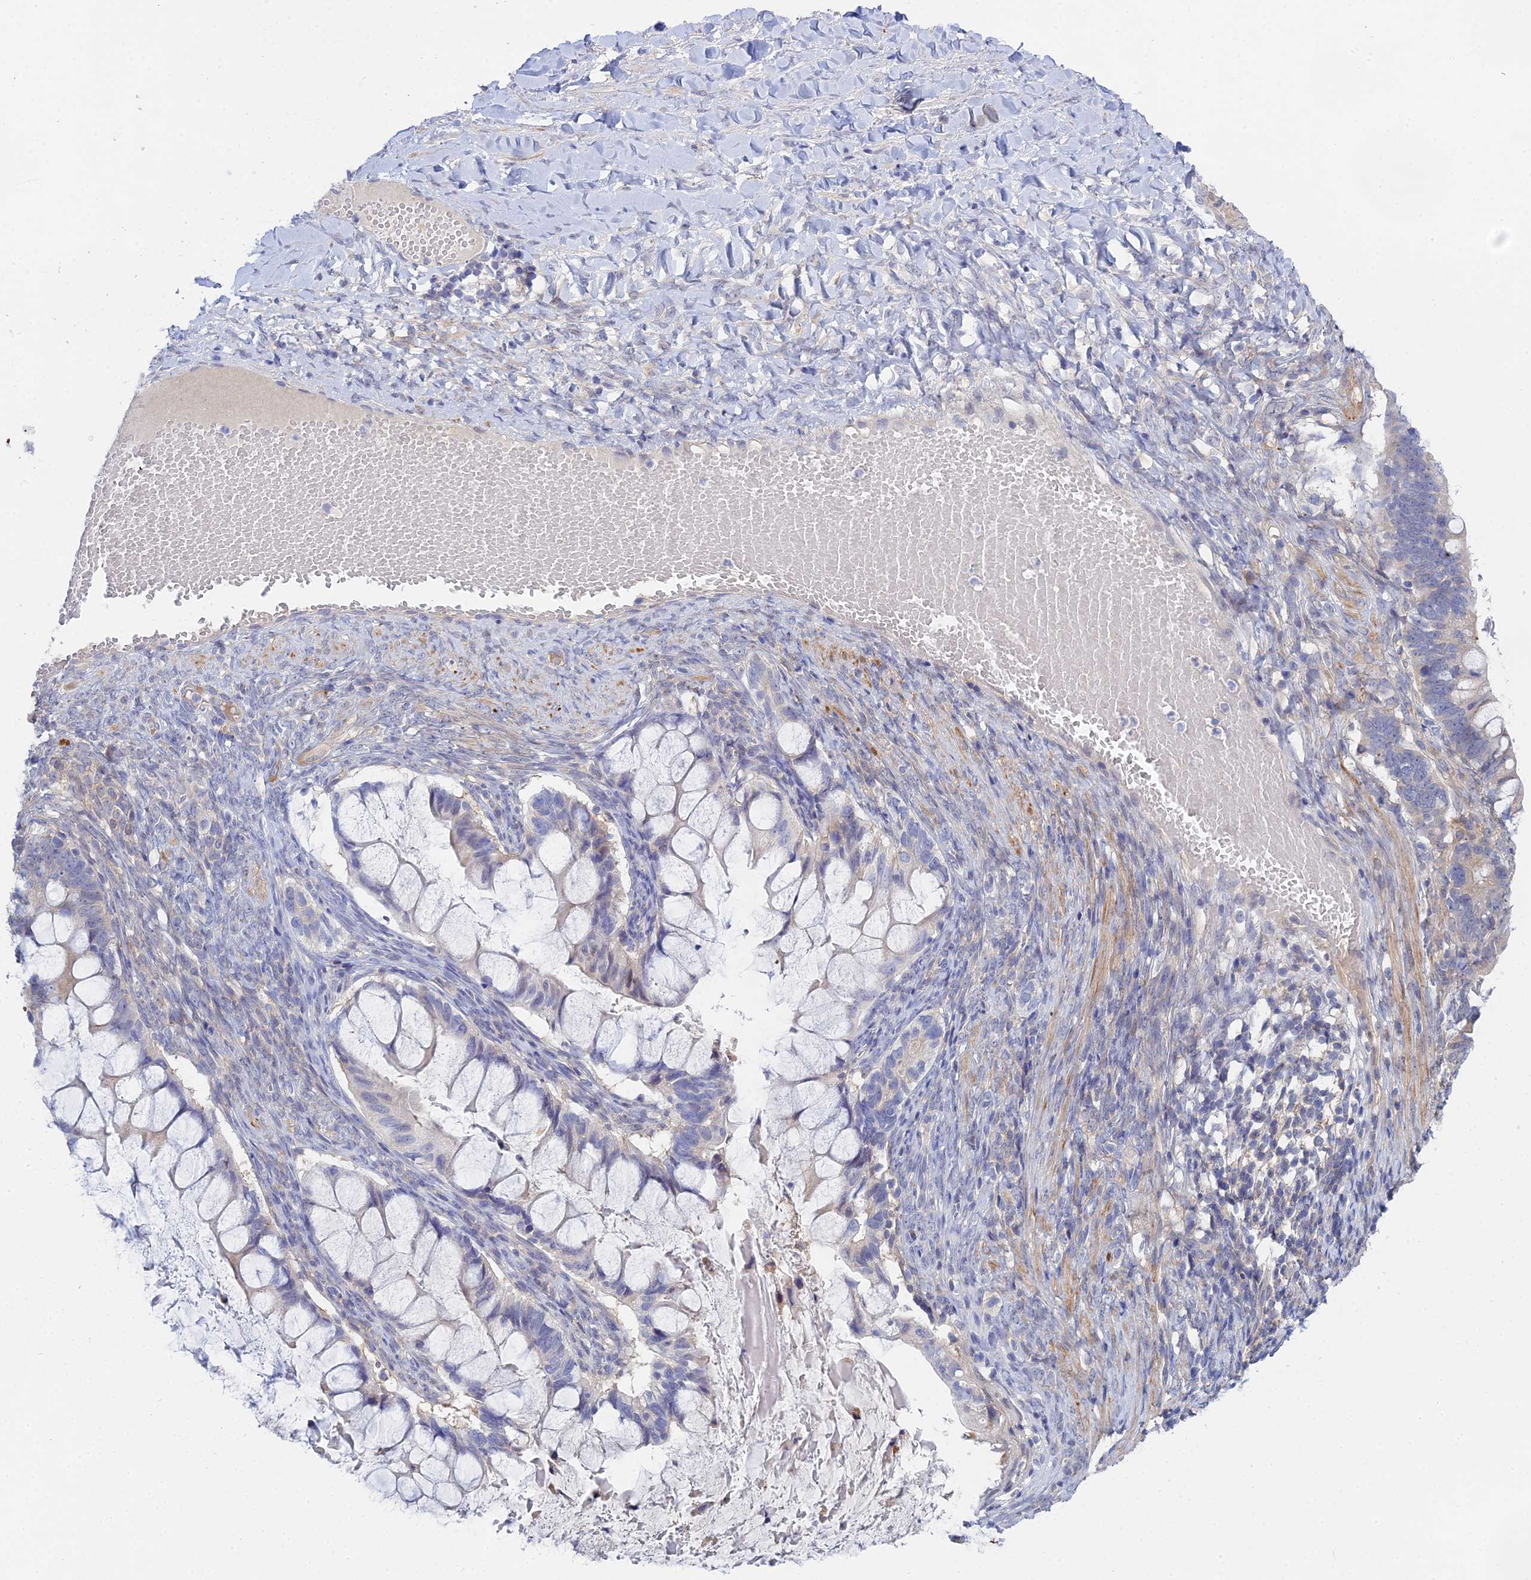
{"staining": {"intensity": "negative", "quantity": "none", "location": "none"}, "tissue": "ovarian cancer", "cell_type": "Tumor cells", "image_type": "cancer", "snomed": [{"axis": "morphology", "description": "Cystadenocarcinoma, mucinous, NOS"}, {"axis": "topography", "description": "Ovary"}], "caption": "Ovarian cancer was stained to show a protein in brown. There is no significant expression in tumor cells. The staining is performed using DAB (3,3'-diaminobenzidine) brown chromogen with nuclei counter-stained in using hematoxylin.", "gene": "DNAH14", "patient": {"sex": "female", "age": 61}}